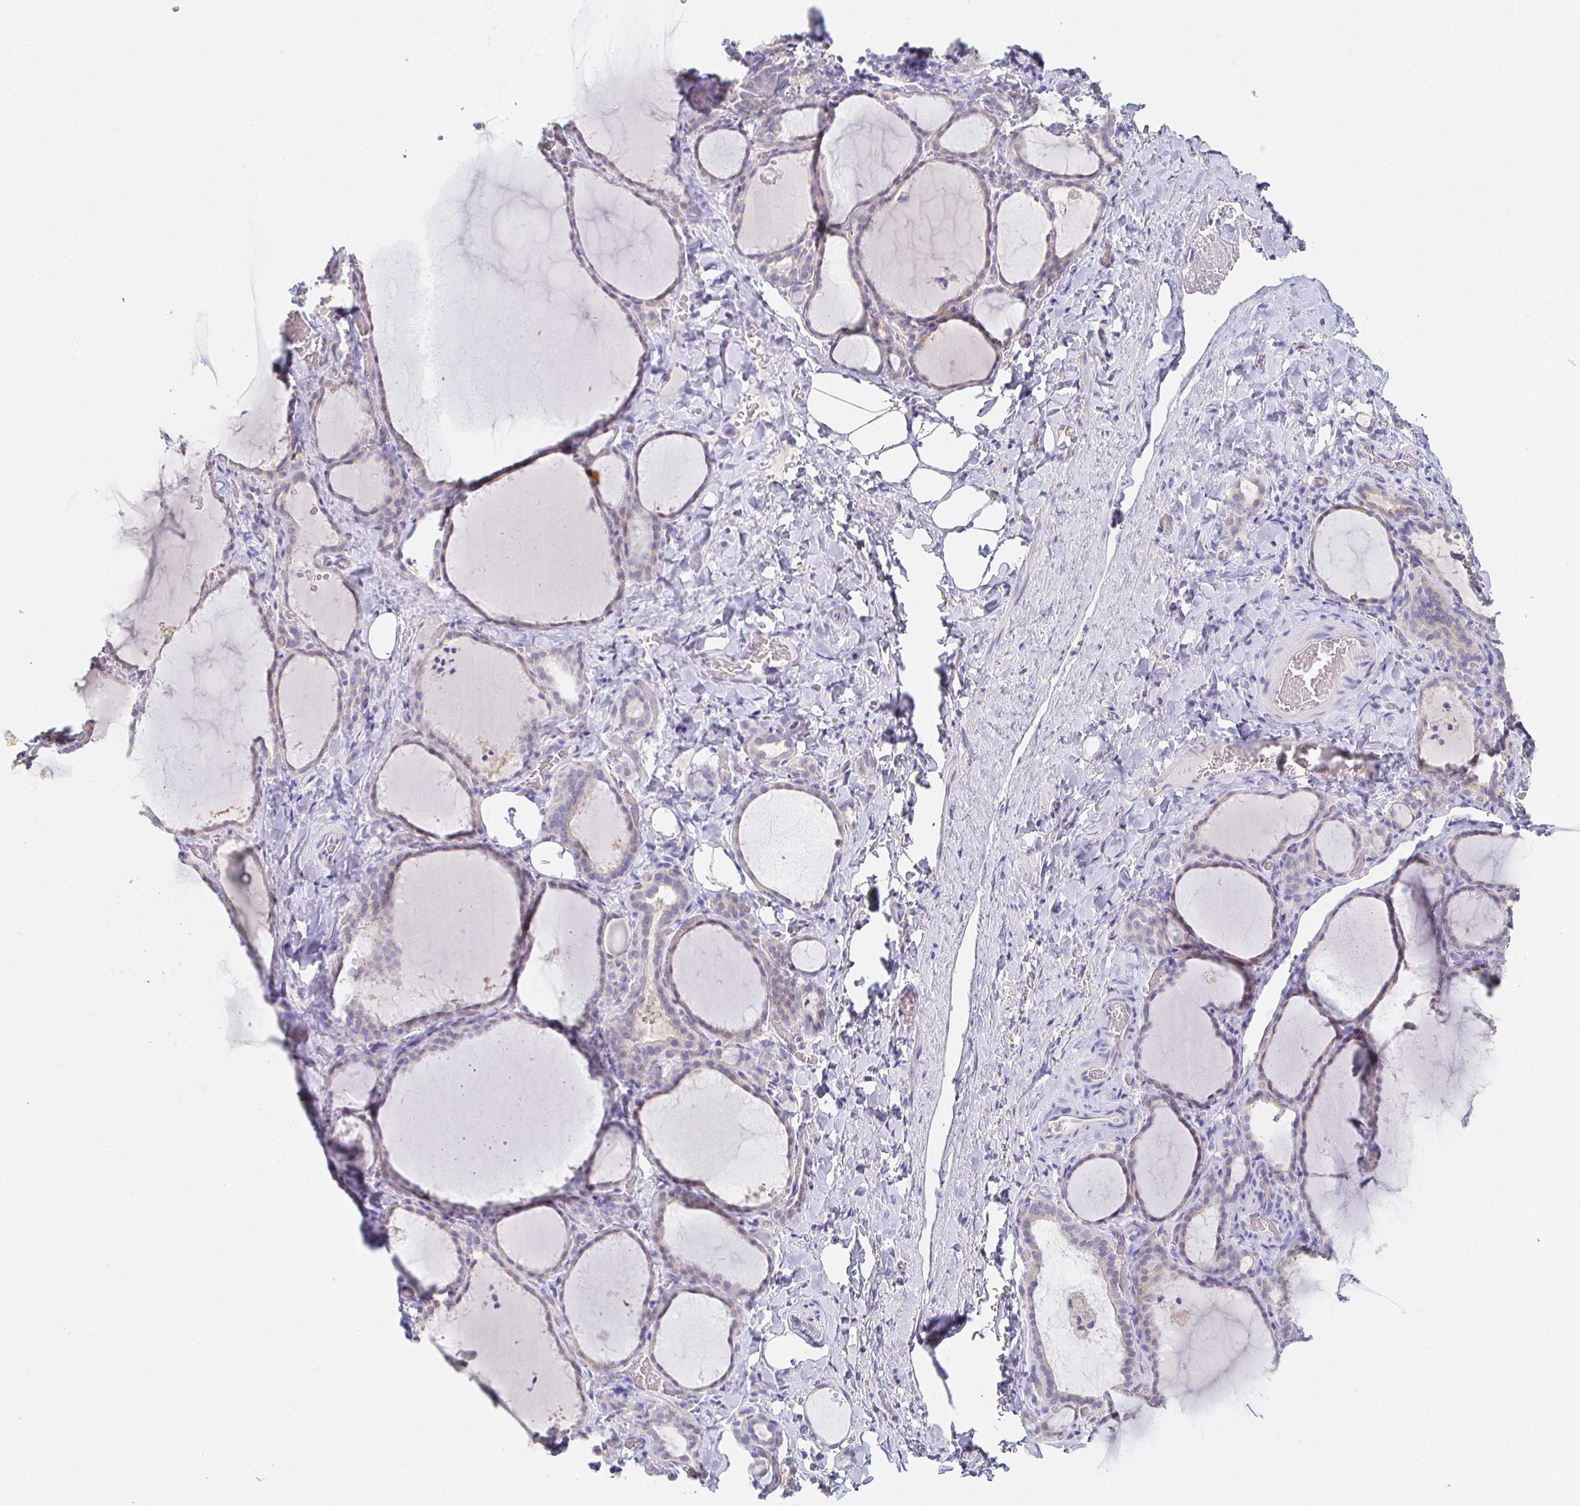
{"staining": {"intensity": "negative", "quantity": "none", "location": "none"}, "tissue": "thyroid gland", "cell_type": "Glandular cells", "image_type": "normal", "snomed": [{"axis": "morphology", "description": "Normal tissue, NOS"}, {"axis": "topography", "description": "Thyroid gland"}], "caption": "IHC histopathology image of normal thyroid gland: human thyroid gland stained with DAB (3,3'-diaminobenzidine) demonstrates no significant protein staining in glandular cells. (Stains: DAB (3,3'-diaminobenzidine) IHC with hematoxylin counter stain, Microscopy: brightfield microscopy at high magnification).", "gene": "PDE6B", "patient": {"sex": "female", "age": 22}}